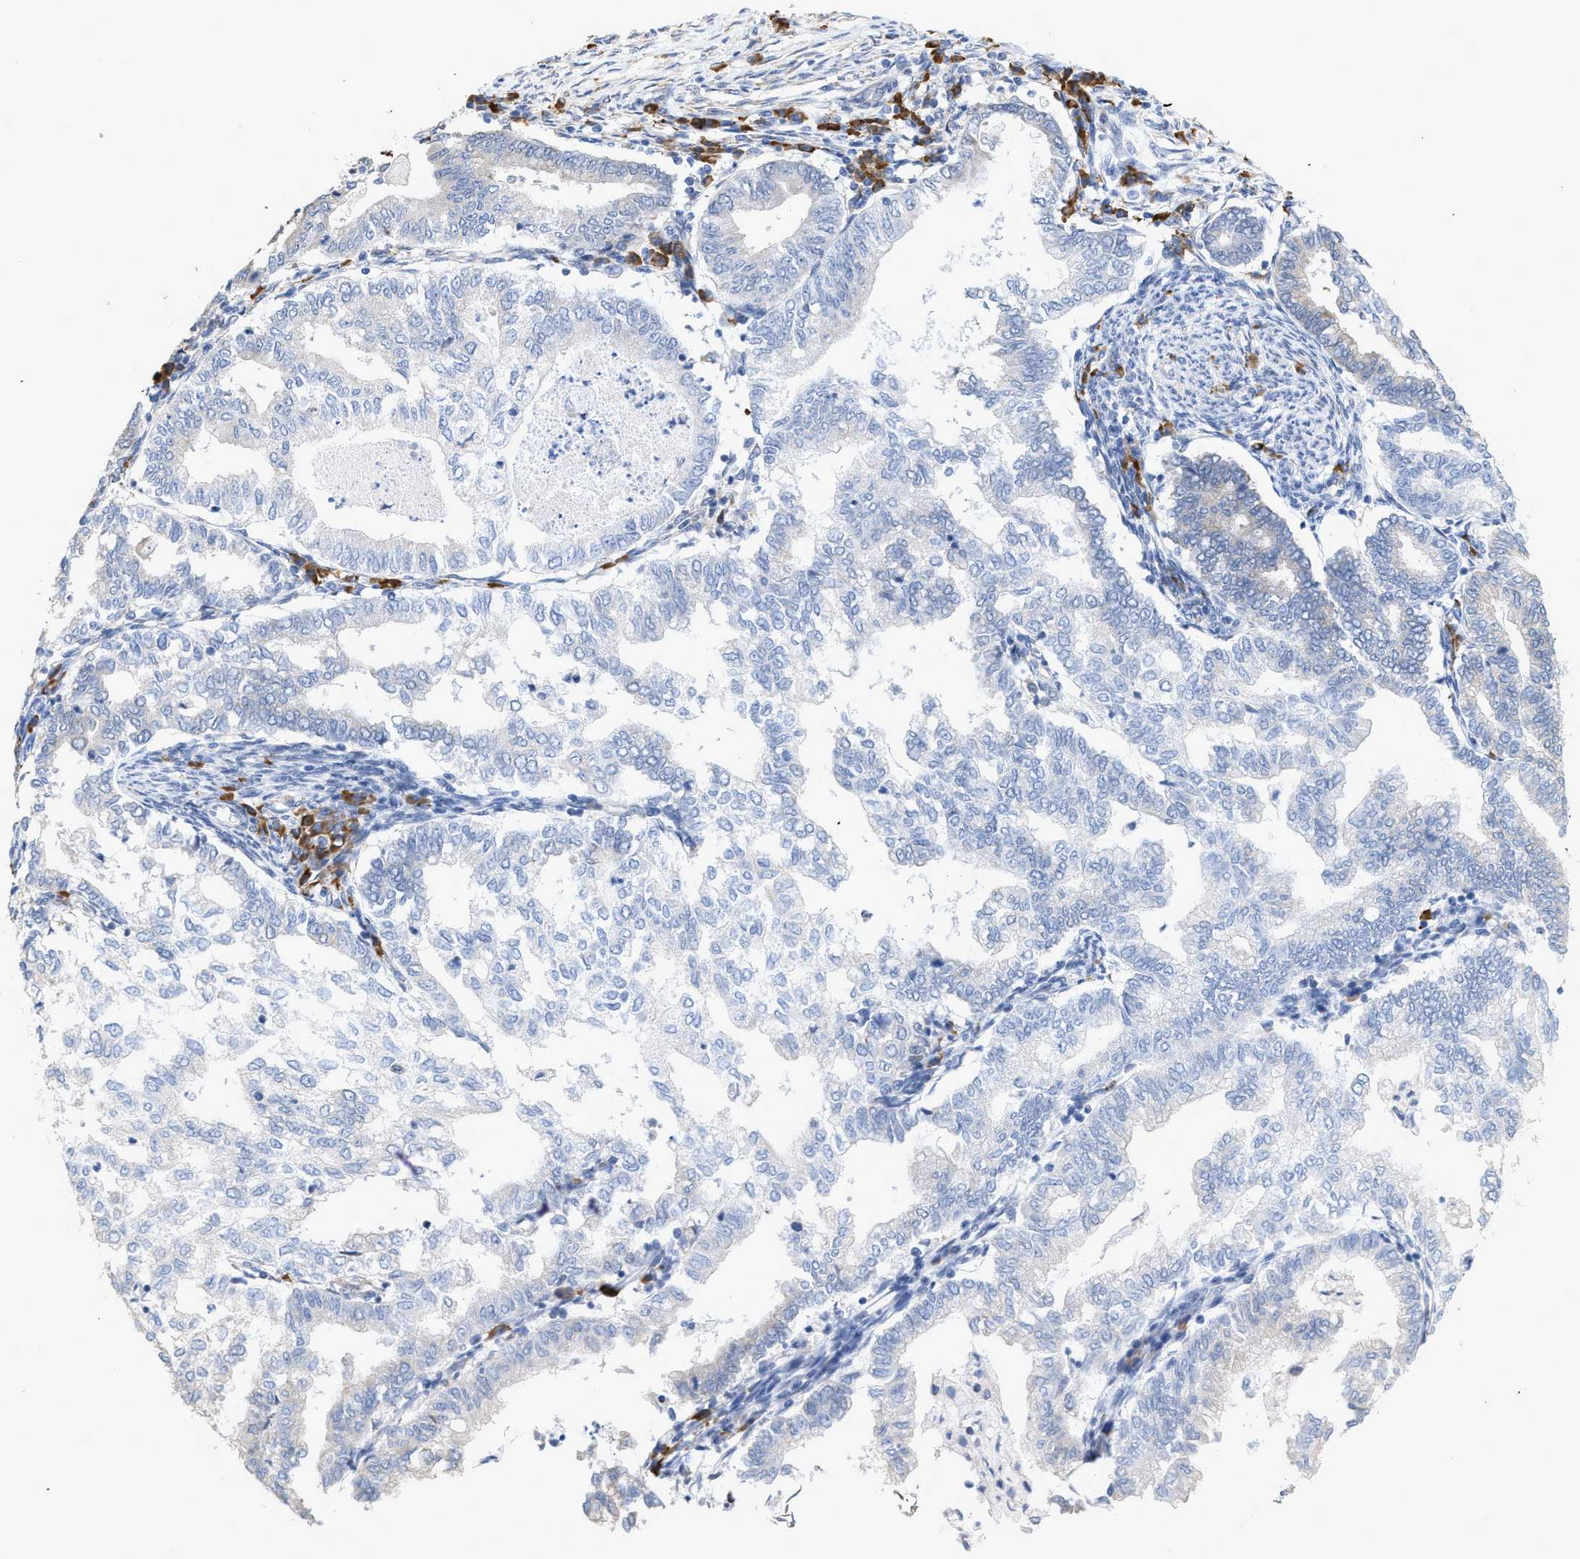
{"staining": {"intensity": "negative", "quantity": "none", "location": "none"}, "tissue": "endometrial cancer", "cell_type": "Tumor cells", "image_type": "cancer", "snomed": [{"axis": "morphology", "description": "Polyp, NOS"}, {"axis": "morphology", "description": "Adenocarcinoma, NOS"}, {"axis": "morphology", "description": "Adenoma, NOS"}, {"axis": "topography", "description": "Endometrium"}], "caption": "Adenoma (endometrial) was stained to show a protein in brown. There is no significant staining in tumor cells. (Brightfield microscopy of DAB (3,3'-diaminobenzidine) immunohistochemistry at high magnification).", "gene": "RYR2", "patient": {"sex": "female", "age": 79}}